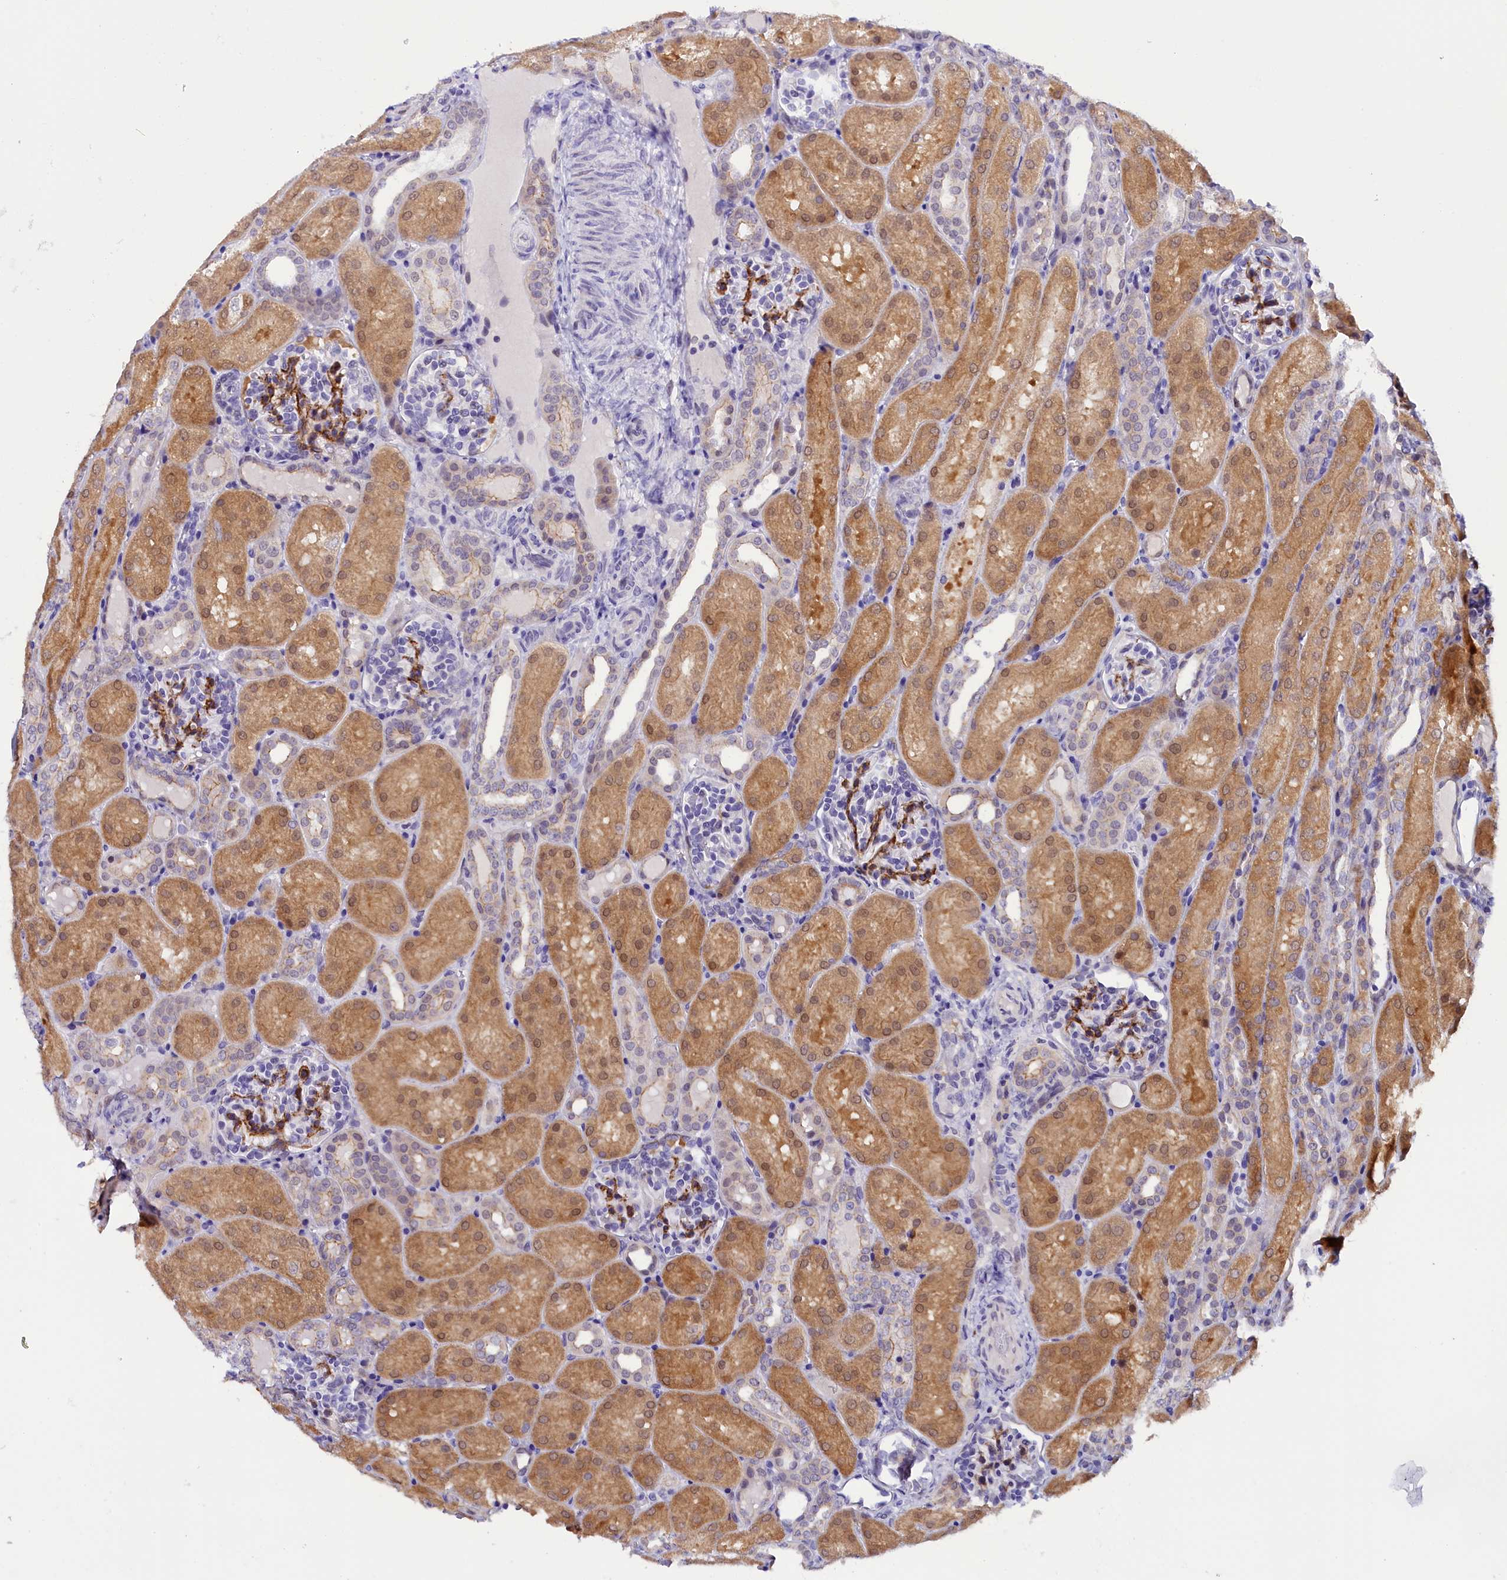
{"staining": {"intensity": "moderate", "quantity": "25%-75%", "location": "cytoplasmic/membranous"}, "tissue": "kidney", "cell_type": "Cells in glomeruli", "image_type": "normal", "snomed": [{"axis": "morphology", "description": "Normal tissue, NOS"}, {"axis": "topography", "description": "Kidney"}], "caption": "A high-resolution micrograph shows IHC staining of benign kidney, which reveals moderate cytoplasmic/membranous expression in approximately 25%-75% of cells in glomeruli.", "gene": "OSGEP", "patient": {"sex": "male", "age": 1}}